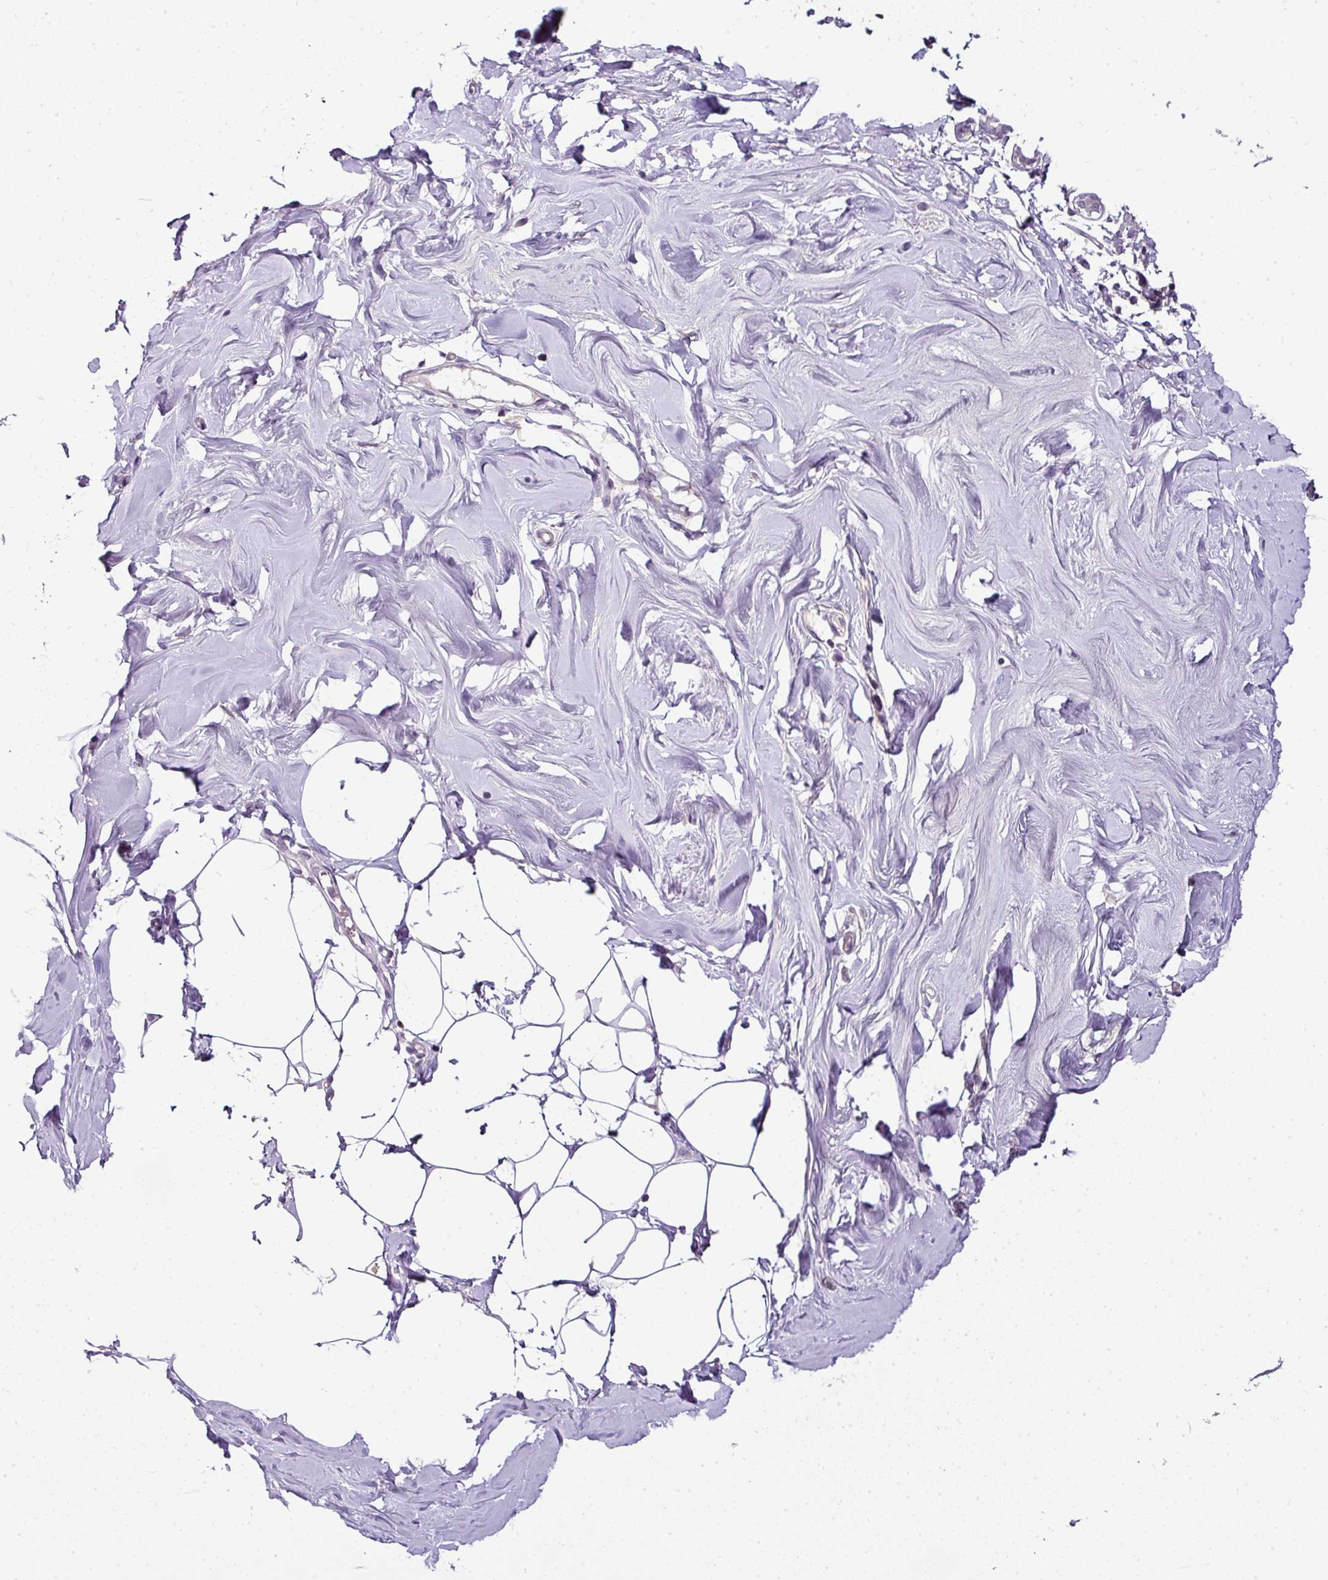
{"staining": {"intensity": "negative", "quantity": "none", "location": "none"}, "tissue": "breast", "cell_type": "Adipocytes", "image_type": "normal", "snomed": [{"axis": "morphology", "description": "Normal tissue, NOS"}, {"axis": "topography", "description": "Breast"}], "caption": "The histopathology image exhibits no staining of adipocytes in normal breast. (DAB (3,3'-diaminobenzidine) IHC with hematoxylin counter stain).", "gene": "TEX30", "patient": {"sex": "female", "age": 27}}